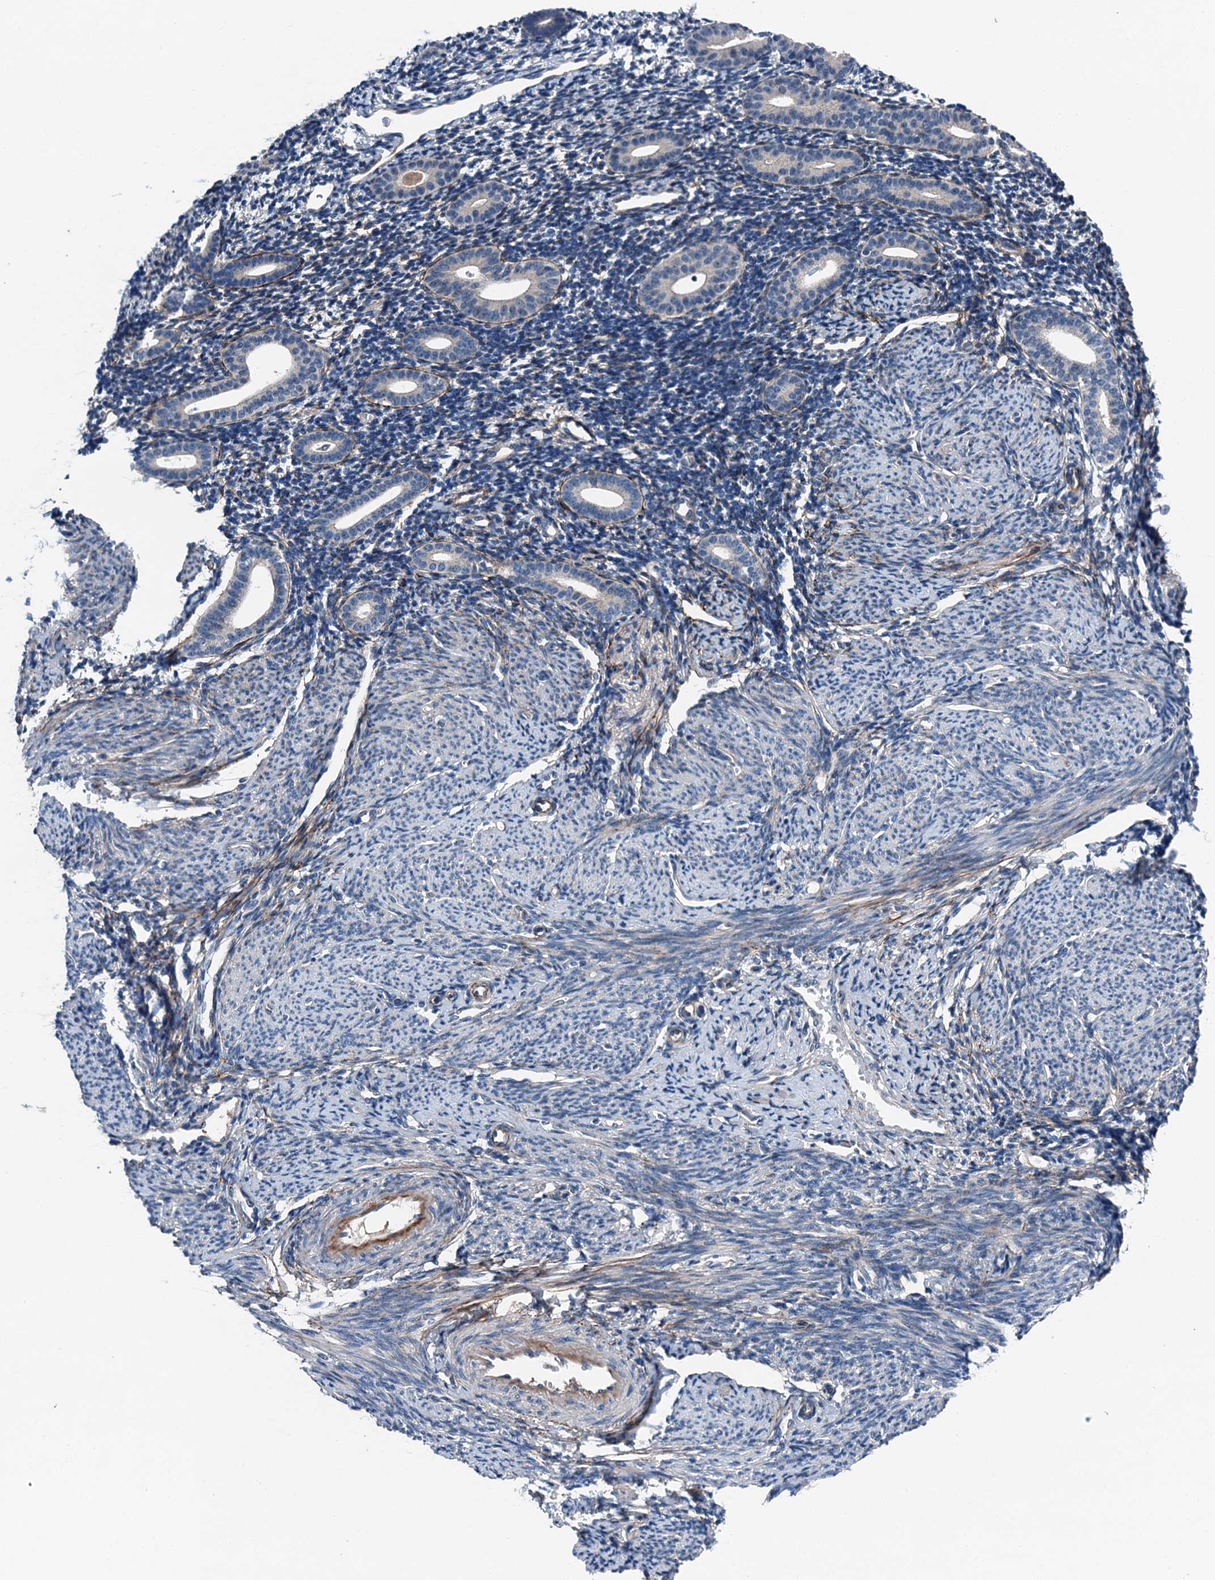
{"staining": {"intensity": "negative", "quantity": "none", "location": "none"}, "tissue": "endometrium", "cell_type": "Cells in endometrial stroma", "image_type": "normal", "snomed": [{"axis": "morphology", "description": "Normal tissue, NOS"}, {"axis": "topography", "description": "Endometrium"}], "caption": "Endometrium stained for a protein using IHC exhibits no expression cells in endometrial stroma.", "gene": "SLC2A10", "patient": {"sex": "female", "age": 56}}